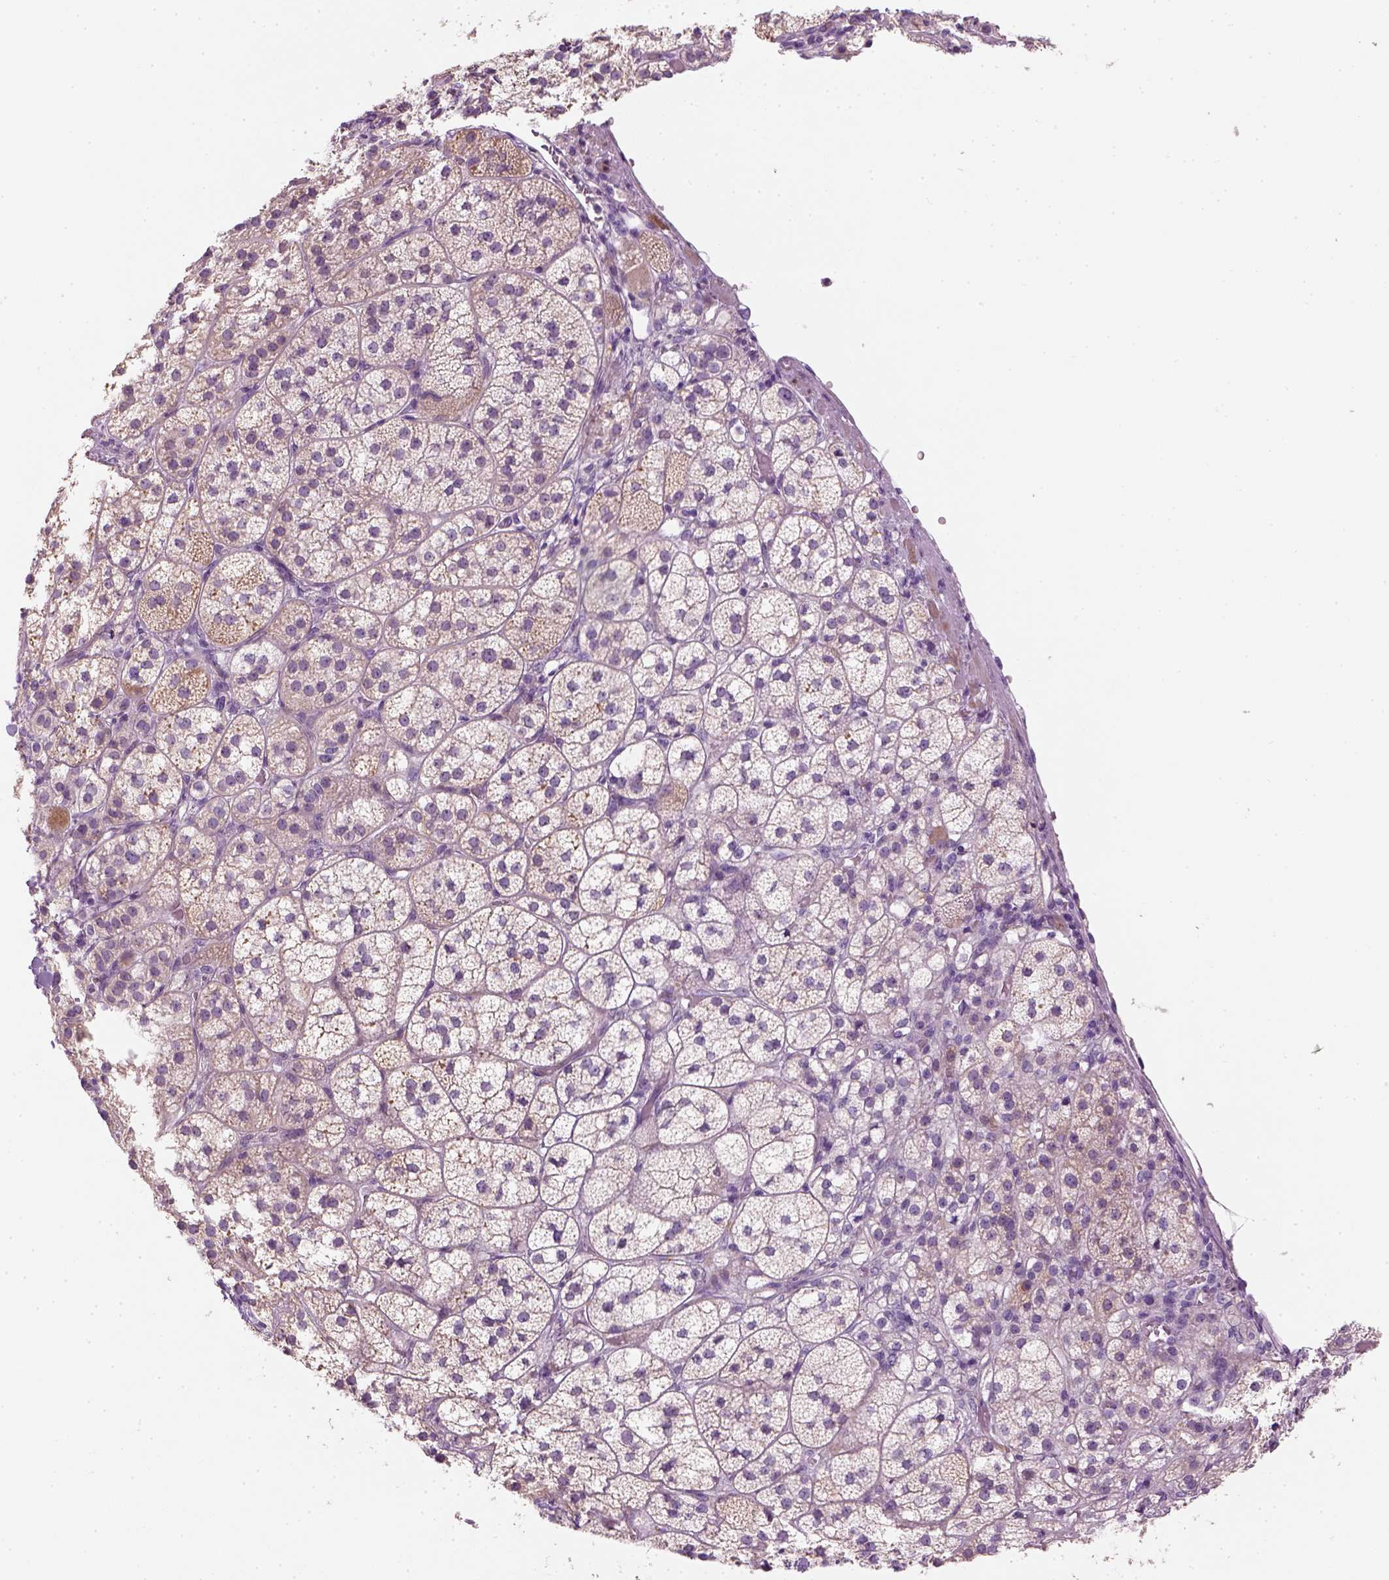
{"staining": {"intensity": "moderate", "quantity": ">75%", "location": "cytoplasmic/membranous"}, "tissue": "adrenal gland", "cell_type": "Glandular cells", "image_type": "normal", "snomed": [{"axis": "morphology", "description": "Normal tissue, NOS"}, {"axis": "topography", "description": "Adrenal gland"}], "caption": "A brown stain labels moderate cytoplasmic/membranous positivity of a protein in glandular cells of normal adrenal gland. (DAB IHC with brightfield microscopy, high magnification).", "gene": "NUDT6", "patient": {"sex": "female", "age": 60}}